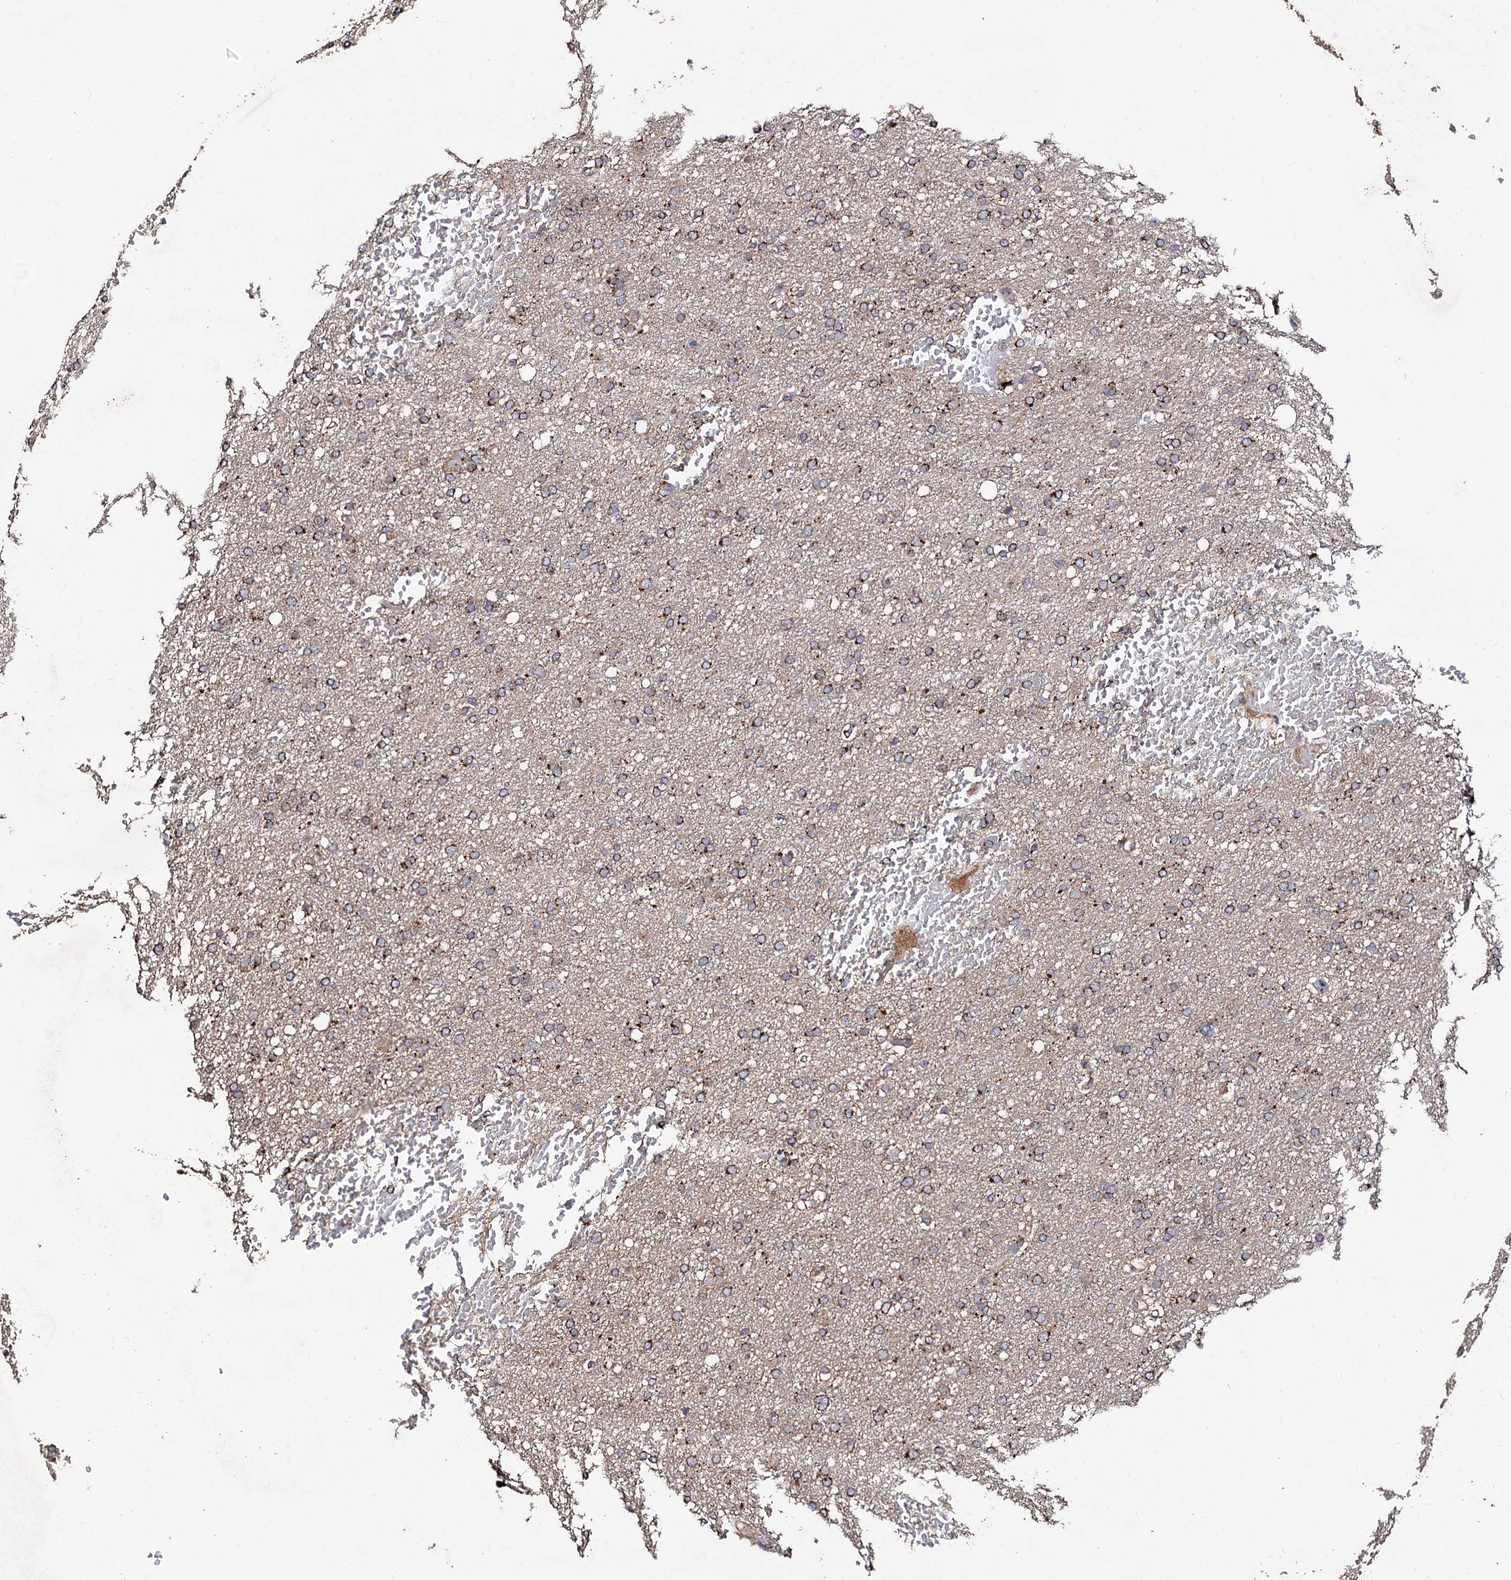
{"staining": {"intensity": "moderate", "quantity": ">75%", "location": "cytoplasmic/membranous"}, "tissue": "glioma", "cell_type": "Tumor cells", "image_type": "cancer", "snomed": [{"axis": "morphology", "description": "Glioma, malignant, High grade"}, {"axis": "topography", "description": "Cerebral cortex"}], "caption": "Moderate cytoplasmic/membranous expression is seen in about >75% of tumor cells in malignant glioma (high-grade). Nuclei are stained in blue.", "gene": "PPTC7", "patient": {"sex": "female", "age": 36}}